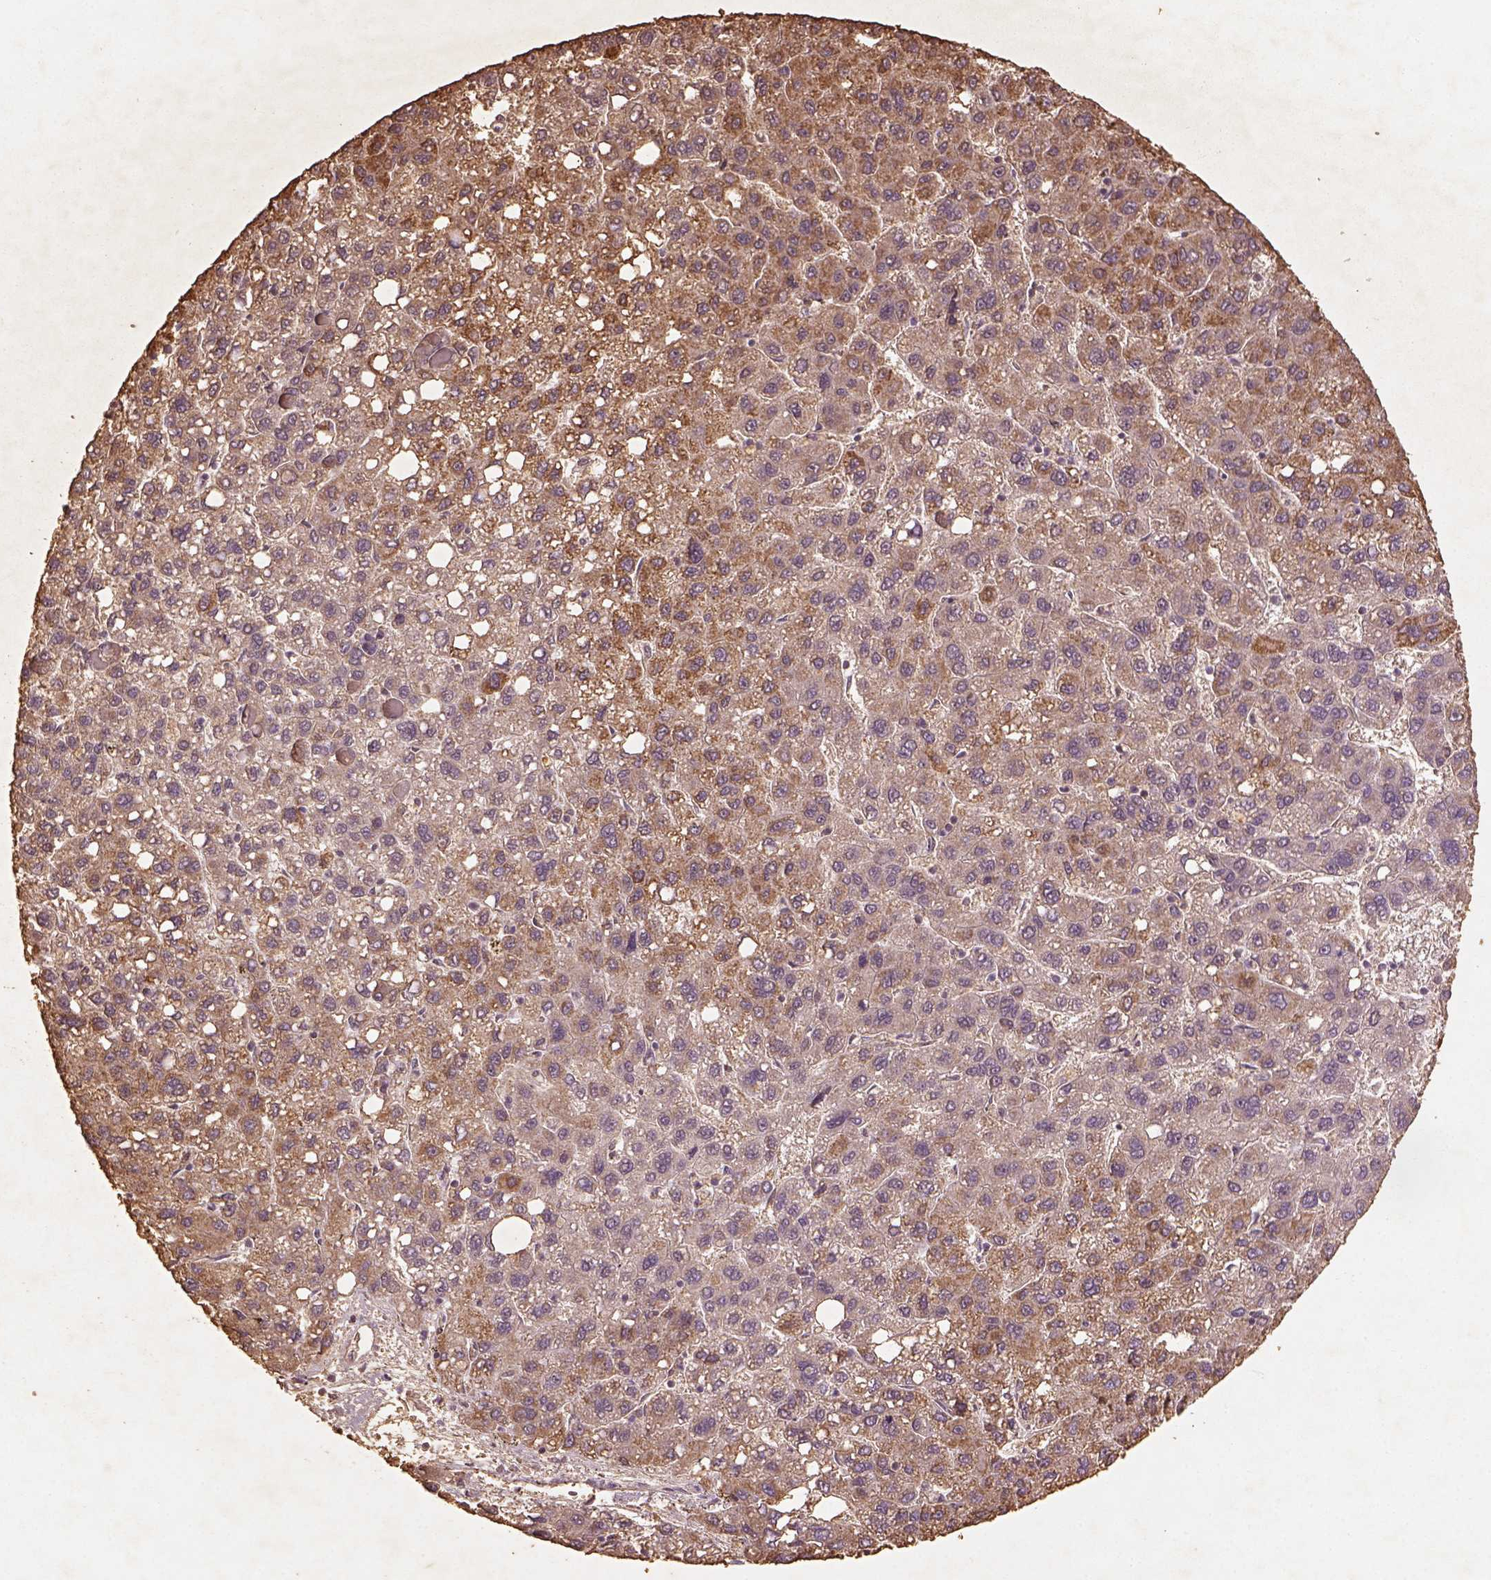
{"staining": {"intensity": "moderate", "quantity": ">75%", "location": "cytoplasmic/membranous"}, "tissue": "liver cancer", "cell_type": "Tumor cells", "image_type": "cancer", "snomed": [{"axis": "morphology", "description": "Carcinoma, Hepatocellular, NOS"}, {"axis": "topography", "description": "Liver"}], "caption": "This is an image of immunohistochemistry staining of hepatocellular carcinoma (liver), which shows moderate expression in the cytoplasmic/membranous of tumor cells.", "gene": "AP2B1", "patient": {"sex": "female", "age": 82}}